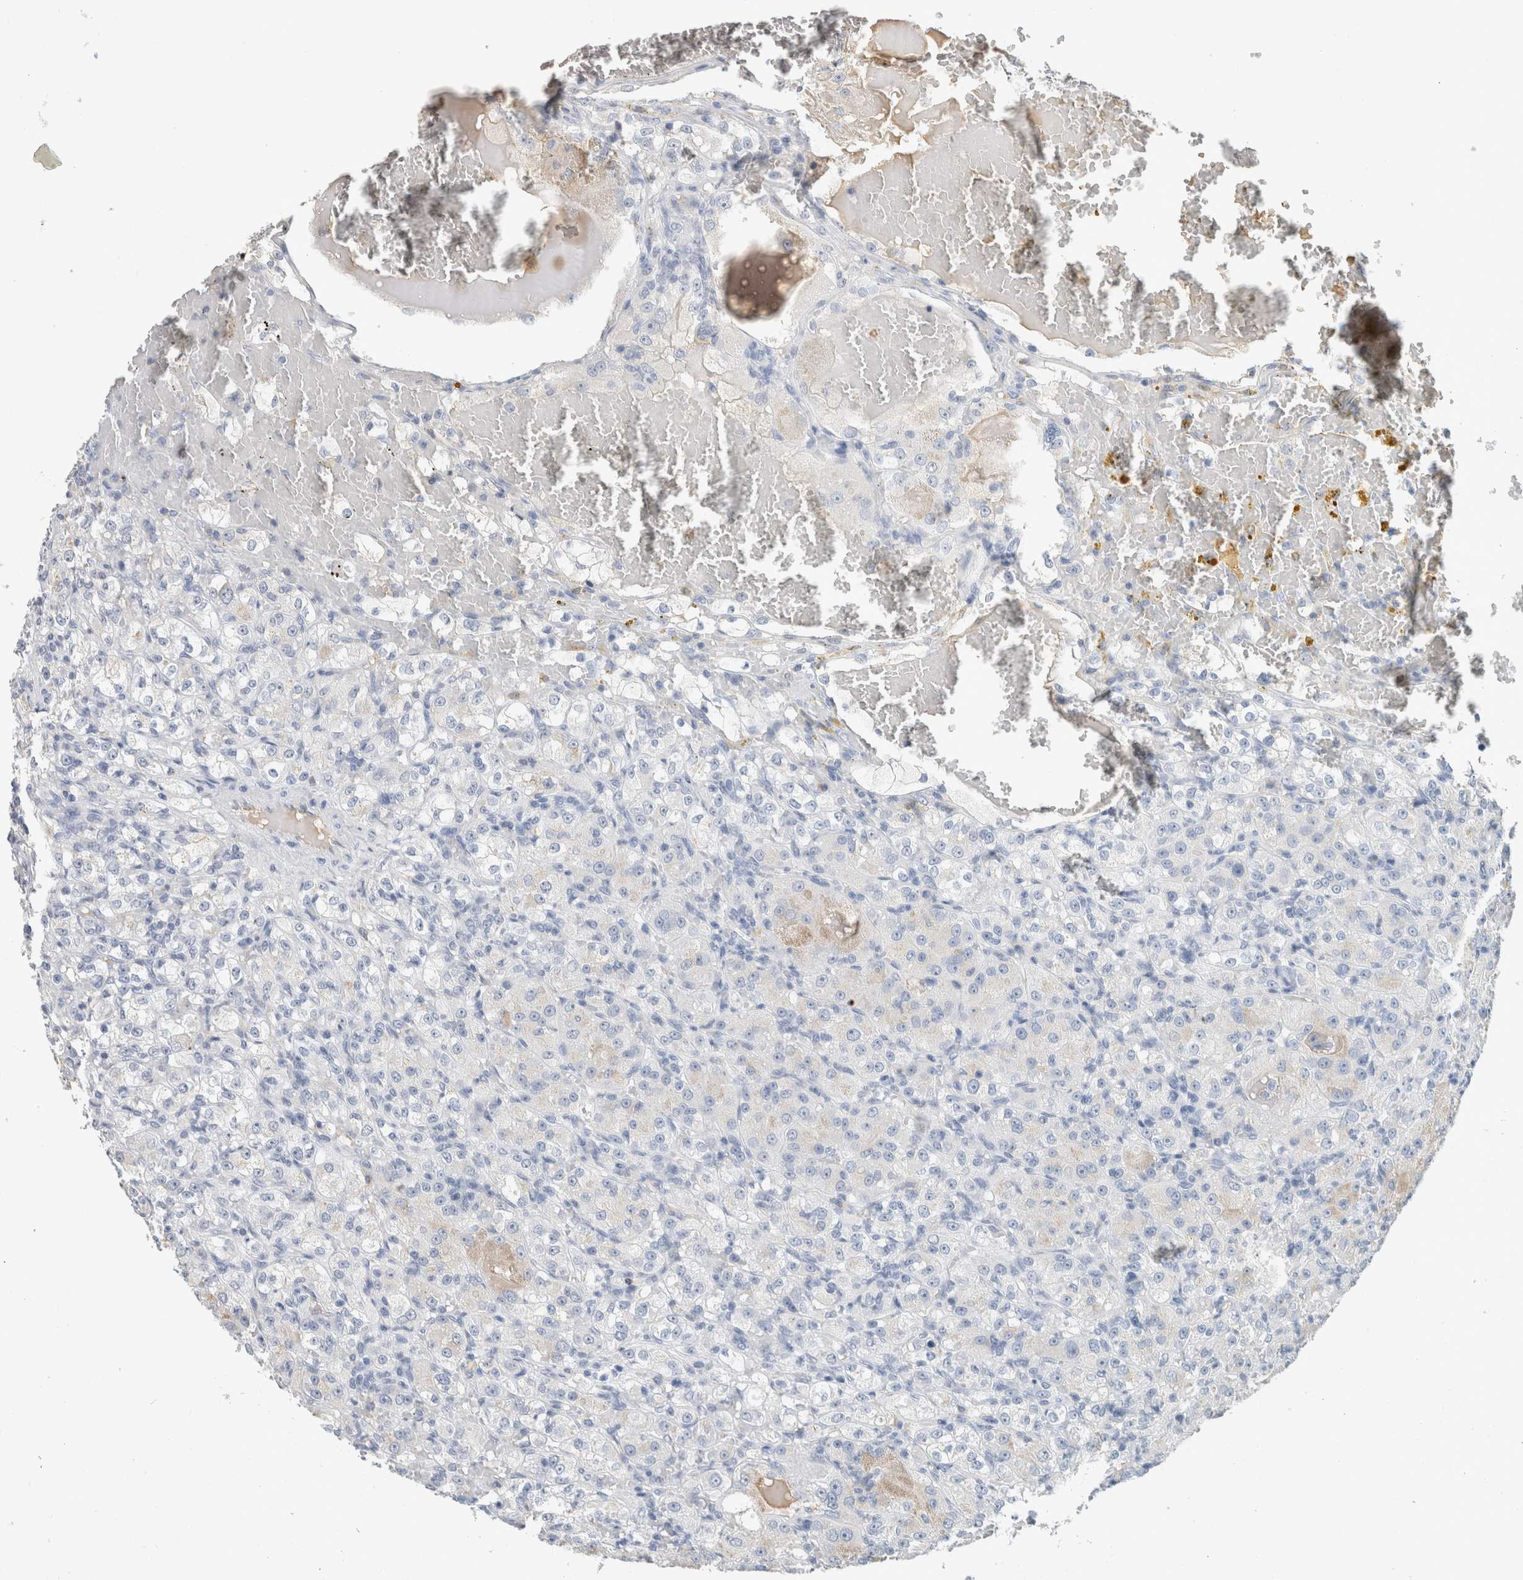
{"staining": {"intensity": "negative", "quantity": "none", "location": "none"}, "tissue": "renal cancer", "cell_type": "Tumor cells", "image_type": "cancer", "snomed": [{"axis": "morphology", "description": "Normal tissue, NOS"}, {"axis": "morphology", "description": "Adenocarcinoma, NOS"}, {"axis": "topography", "description": "Kidney"}], "caption": "Histopathology image shows no protein positivity in tumor cells of renal cancer (adenocarcinoma) tissue. Brightfield microscopy of immunohistochemistry stained with DAB (3,3'-diaminobenzidine) (brown) and hematoxylin (blue), captured at high magnification.", "gene": "SCGB1A1", "patient": {"sex": "male", "age": 61}}